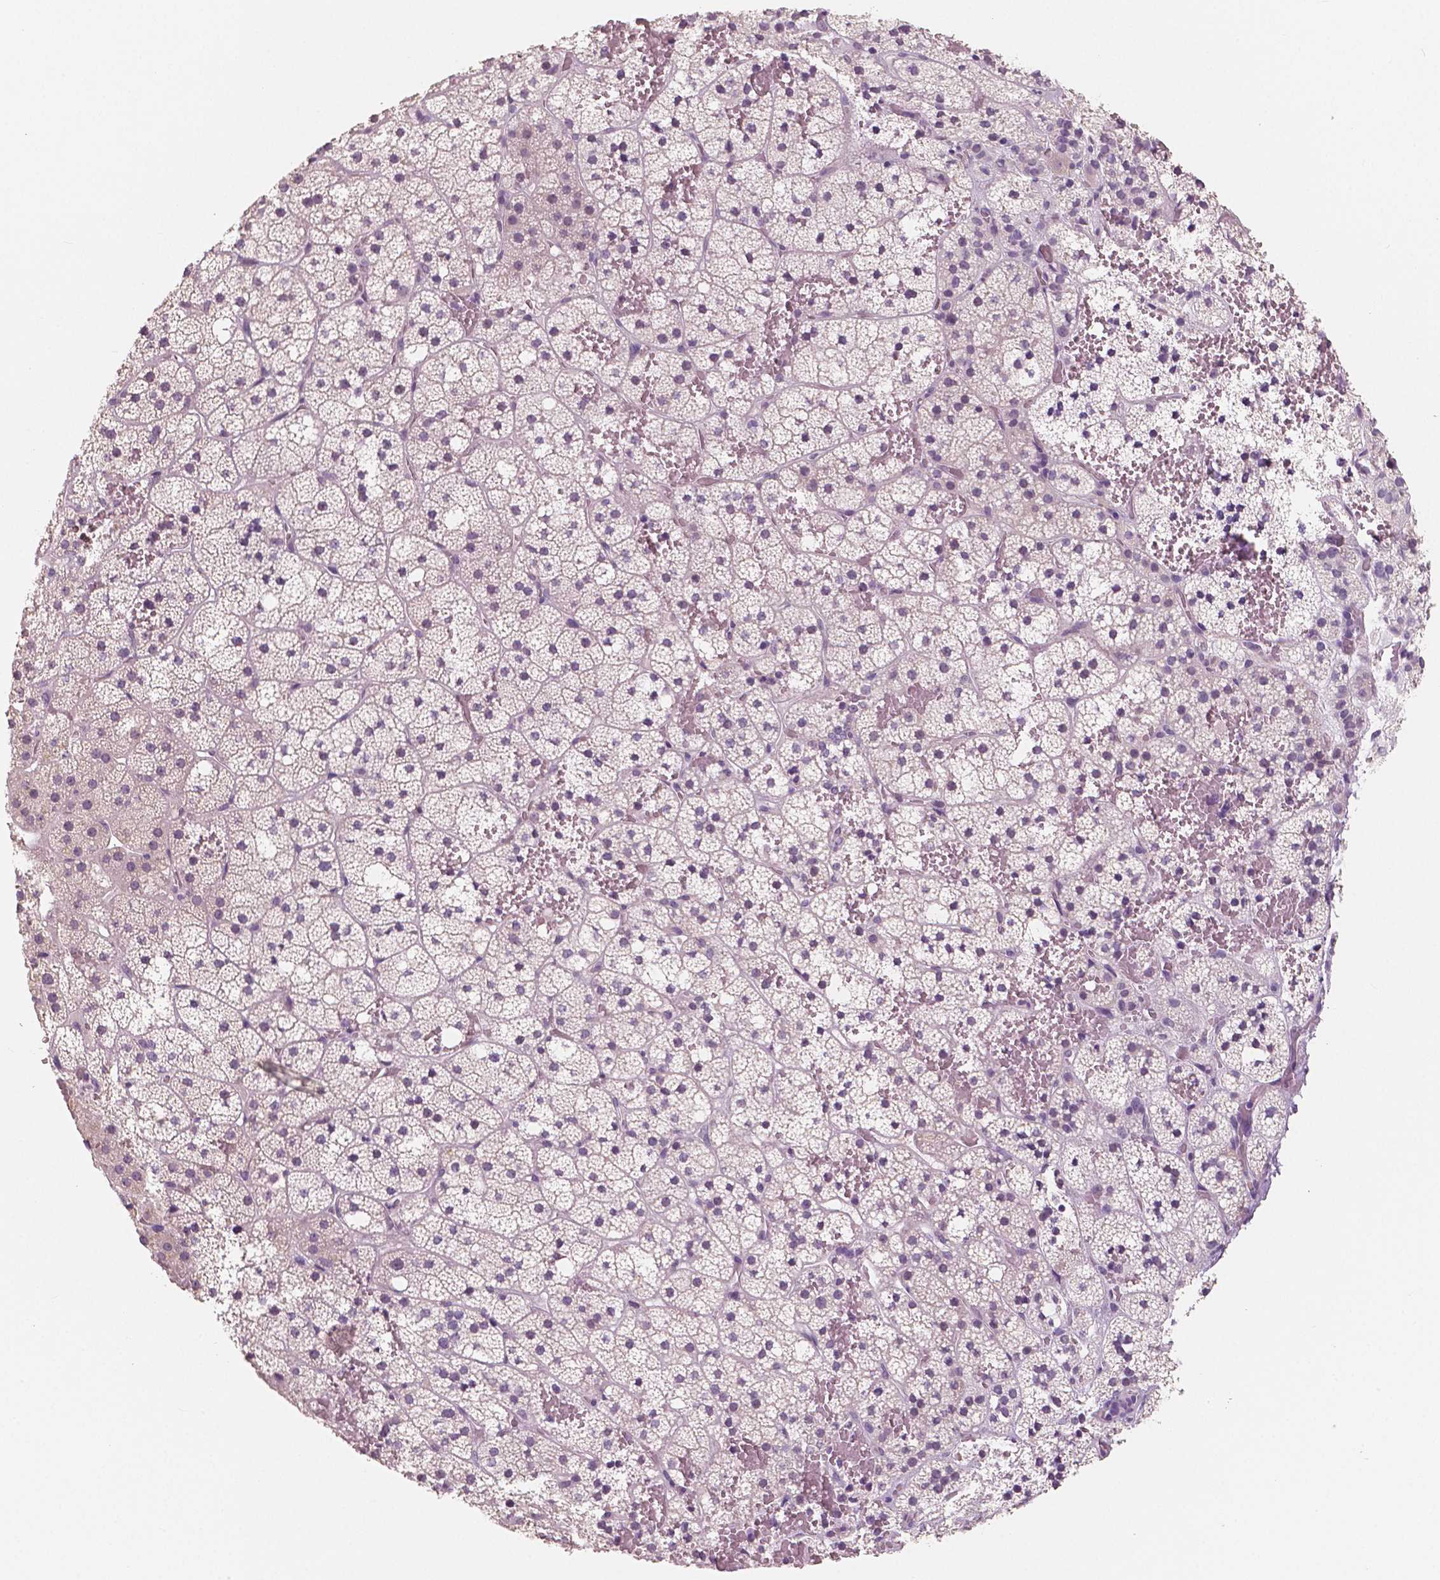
{"staining": {"intensity": "negative", "quantity": "none", "location": "none"}, "tissue": "adrenal gland", "cell_type": "Glandular cells", "image_type": "normal", "snomed": [{"axis": "morphology", "description": "Normal tissue, NOS"}, {"axis": "topography", "description": "Adrenal gland"}], "caption": "This is an IHC histopathology image of normal human adrenal gland. There is no staining in glandular cells.", "gene": "NECAB1", "patient": {"sex": "male", "age": 53}}